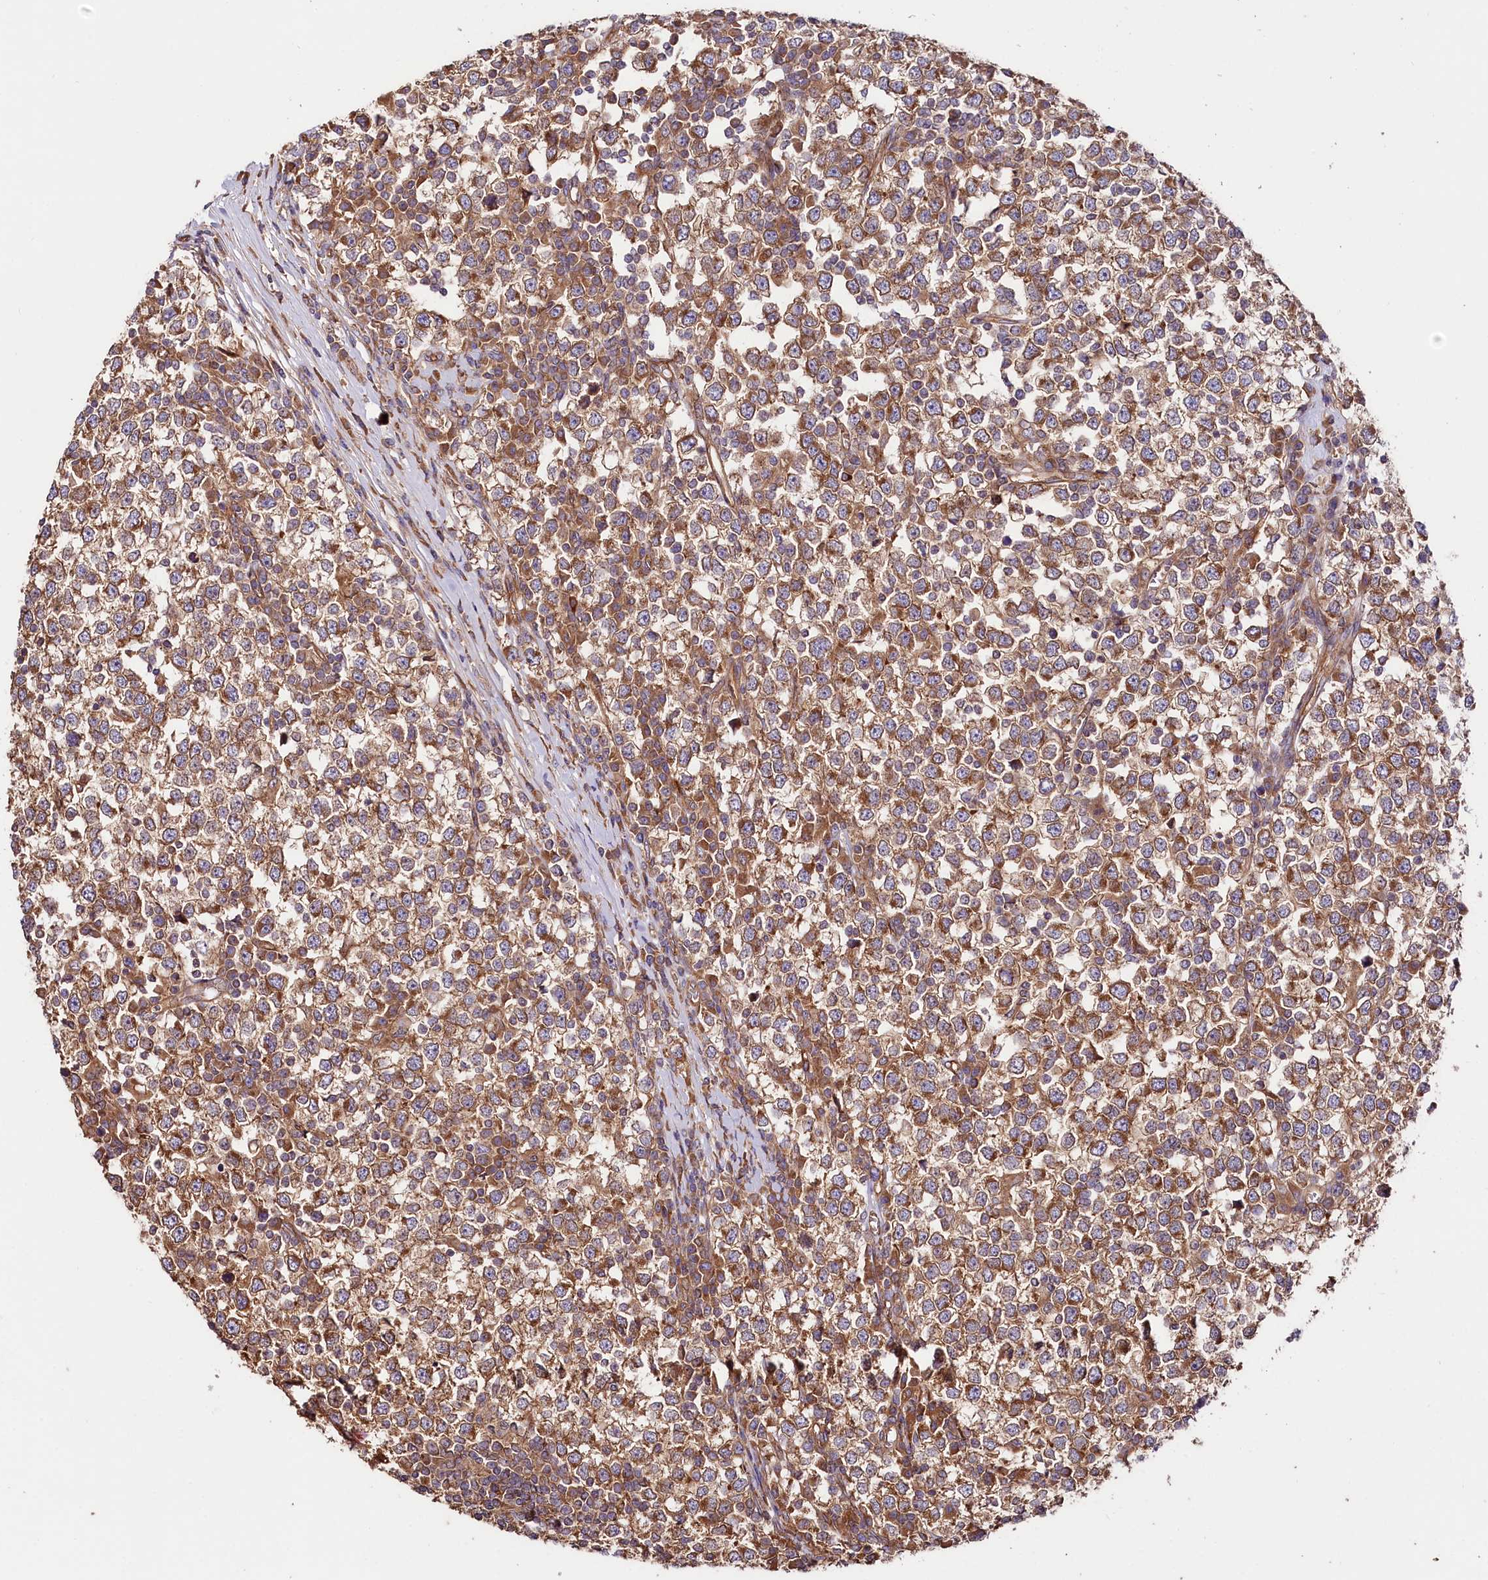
{"staining": {"intensity": "moderate", "quantity": ">75%", "location": "cytoplasmic/membranous"}, "tissue": "testis cancer", "cell_type": "Tumor cells", "image_type": "cancer", "snomed": [{"axis": "morphology", "description": "Seminoma, NOS"}, {"axis": "topography", "description": "Testis"}], "caption": "Tumor cells demonstrate medium levels of moderate cytoplasmic/membranous expression in about >75% of cells in testis seminoma. Nuclei are stained in blue.", "gene": "CEP295", "patient": {"sex": "male", "age": 65}}